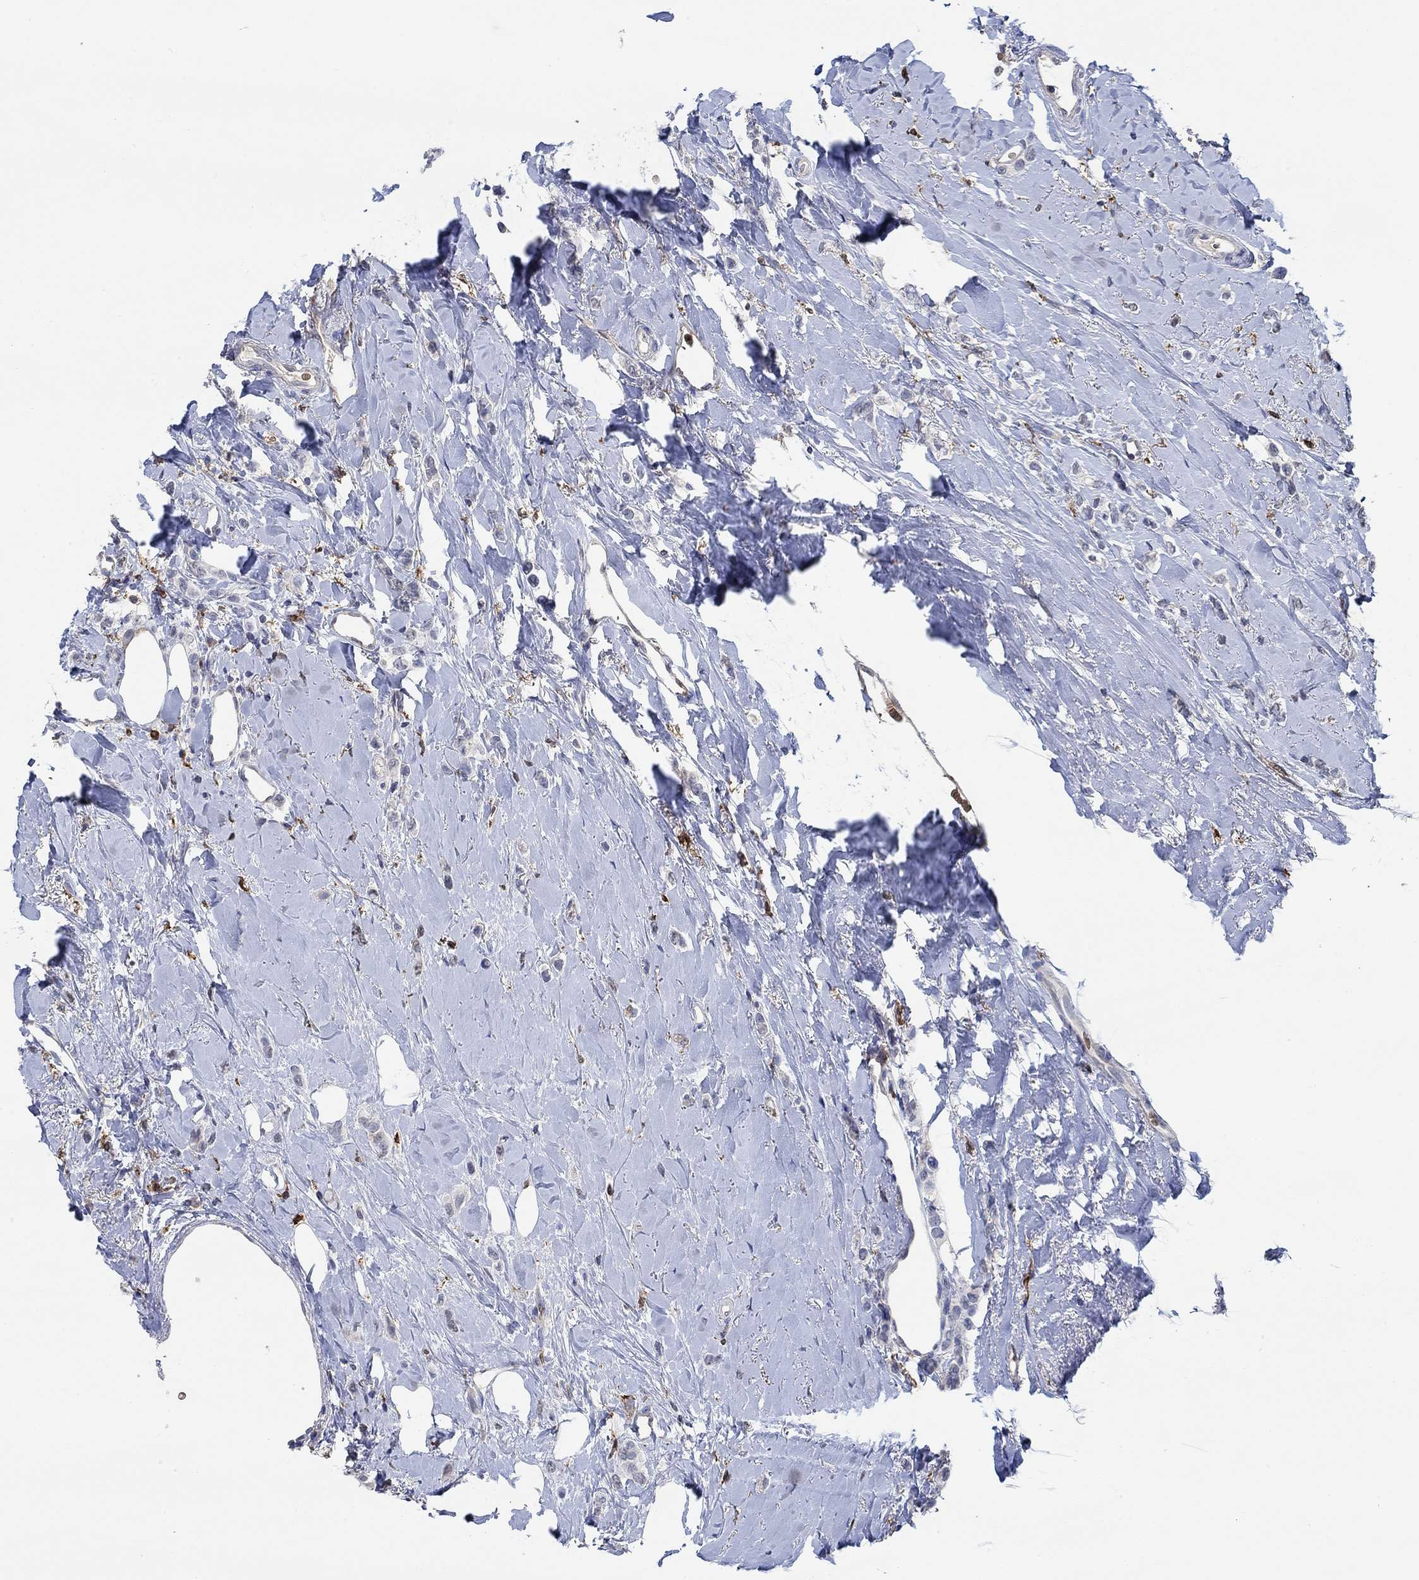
{"staining": {"intensity": "negative", "quantity": "none", "location": "none"}, "tissue": "breast cancer", "cell_type": "Tumor cells", "image_type": "cancer", "snomed": [{"axis": "morphology", "description": "Lobular carcinoma"}, {"axis": "topography", "description": "Breast"}], "caption": "Immunohistochemistry (IHC) of human lobular carcinoma (breast) reveals no positivity in tumor cells. (Brightfield microscopy of DAB immunohistochemistry (IHC) at high magnification).", "gene": "MPP1", "patient": {"sex": "female", "age": 66}}